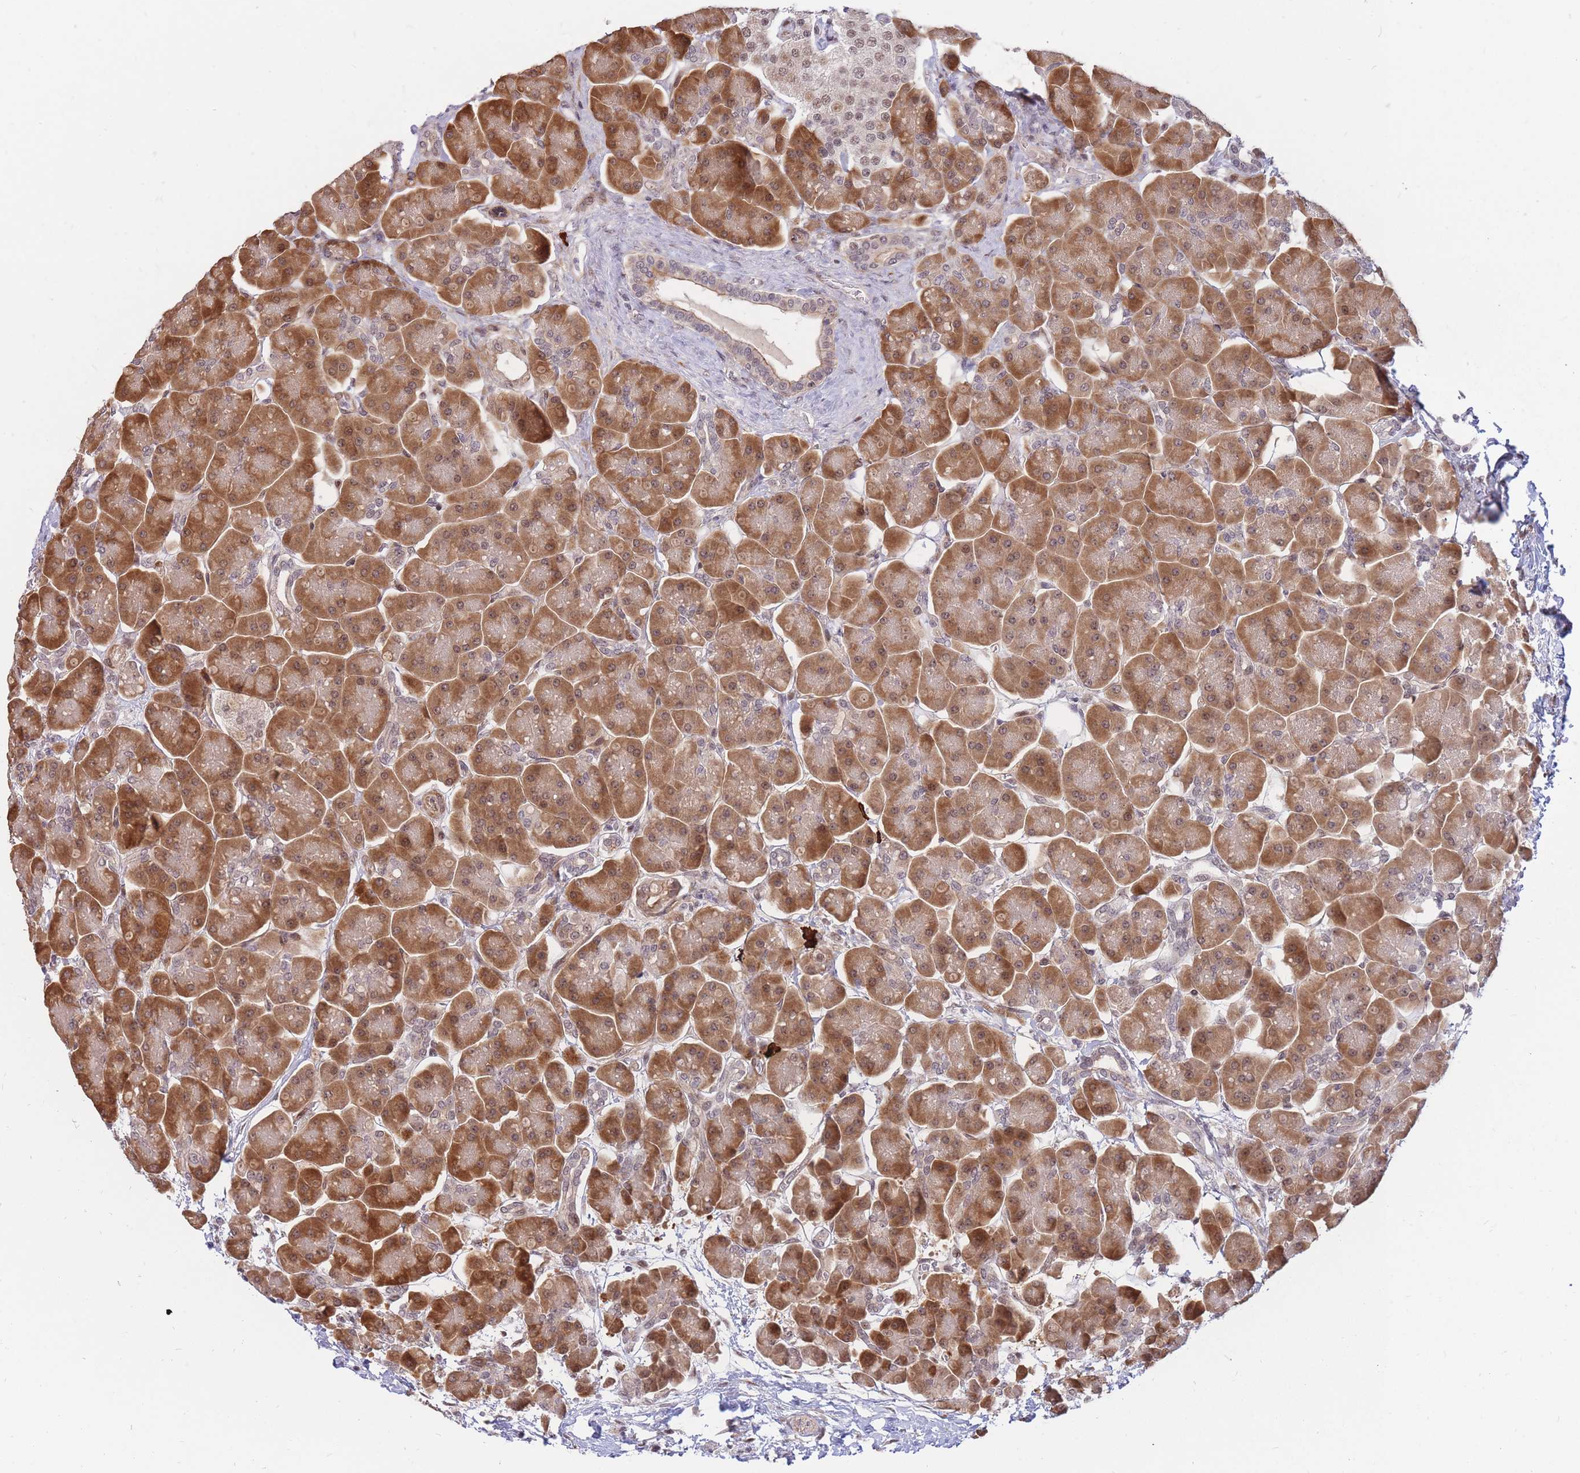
{"staining": {"intensity": "moderate", "quantity": ">75%", "location": "cytoplasmic/membranous,nuclear"}, "tissue": "pancreas", "cell_type": "Exocrine glandular cells", "image_type": "normal", "snomed": [{"axis": "morphology", "description": "Normal tissue, NOS"}, {"axis": "topography", "description": "Pancreas"}], "caption": "Immunohistochemical staining of unremarkable human pancreas exhibits >75% levels of moderate cytoplasmic/membranous,nuclear protein positivity in about >75% of exocrine glandular cells. Immunohistochemistry stains the protein in brown and the nuclei are stained blue.", "gene": "ERICH6B", "patient": {"sex": "male", "age": 66}}